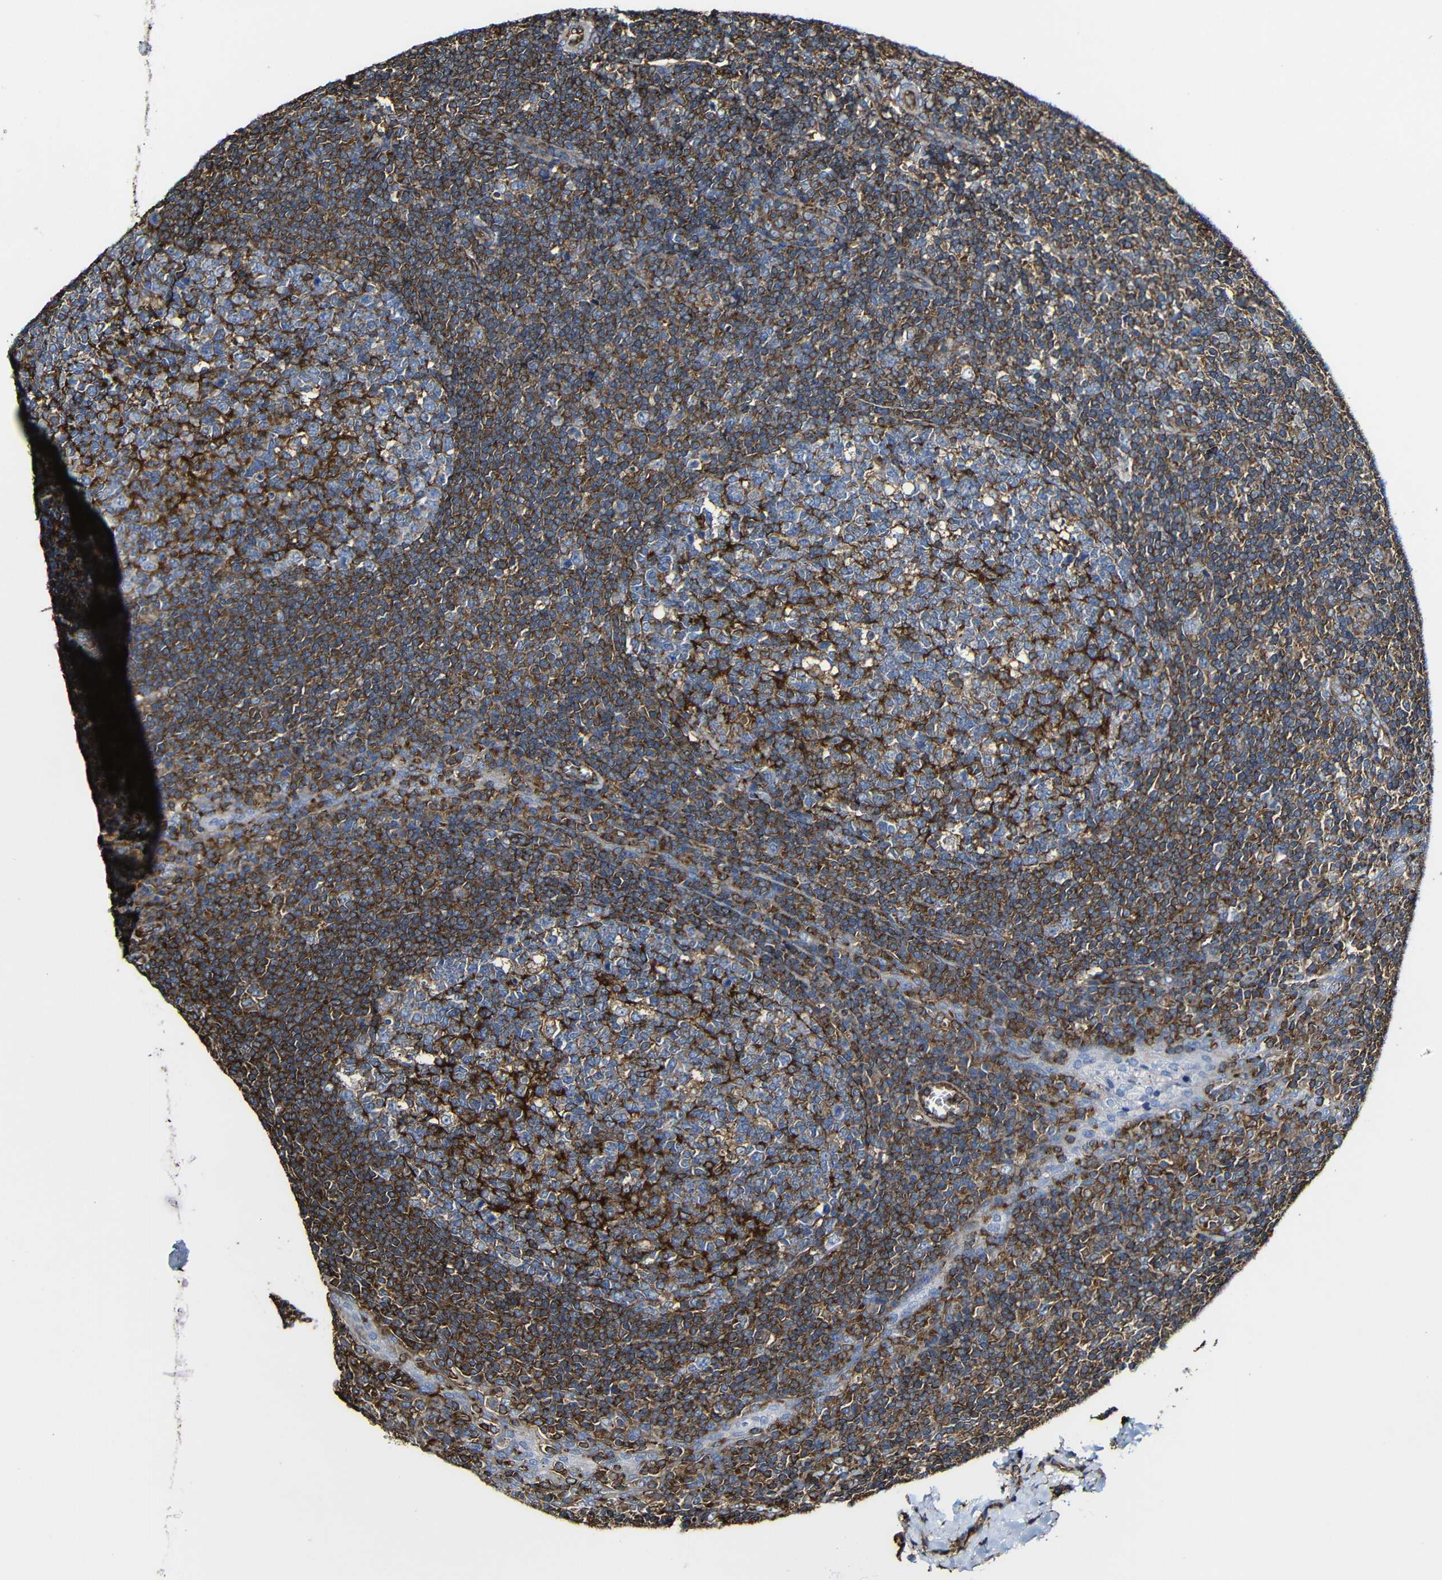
{"staining": {"intensity": "strong", "quantity": ">75%", "location": "cytoplasmic/membranous"}, "tissue": "tonsil", "cell_type": "Germinal center cells", "image_type": "normal", "snomed": [{"axis": "morphology", "description": "Normal tissue, NOS"}, {"axis": "topography", "description": "Tonsil"}], "caption": "Normal tonsil displays strong cytoplasmic/membranous positivity in about >75% of germinal center cells (Brightfield microscopy of DAB IHC at high magnification)..", "gene": "MSN", "patient": {"sex": "male", "age": 31}}